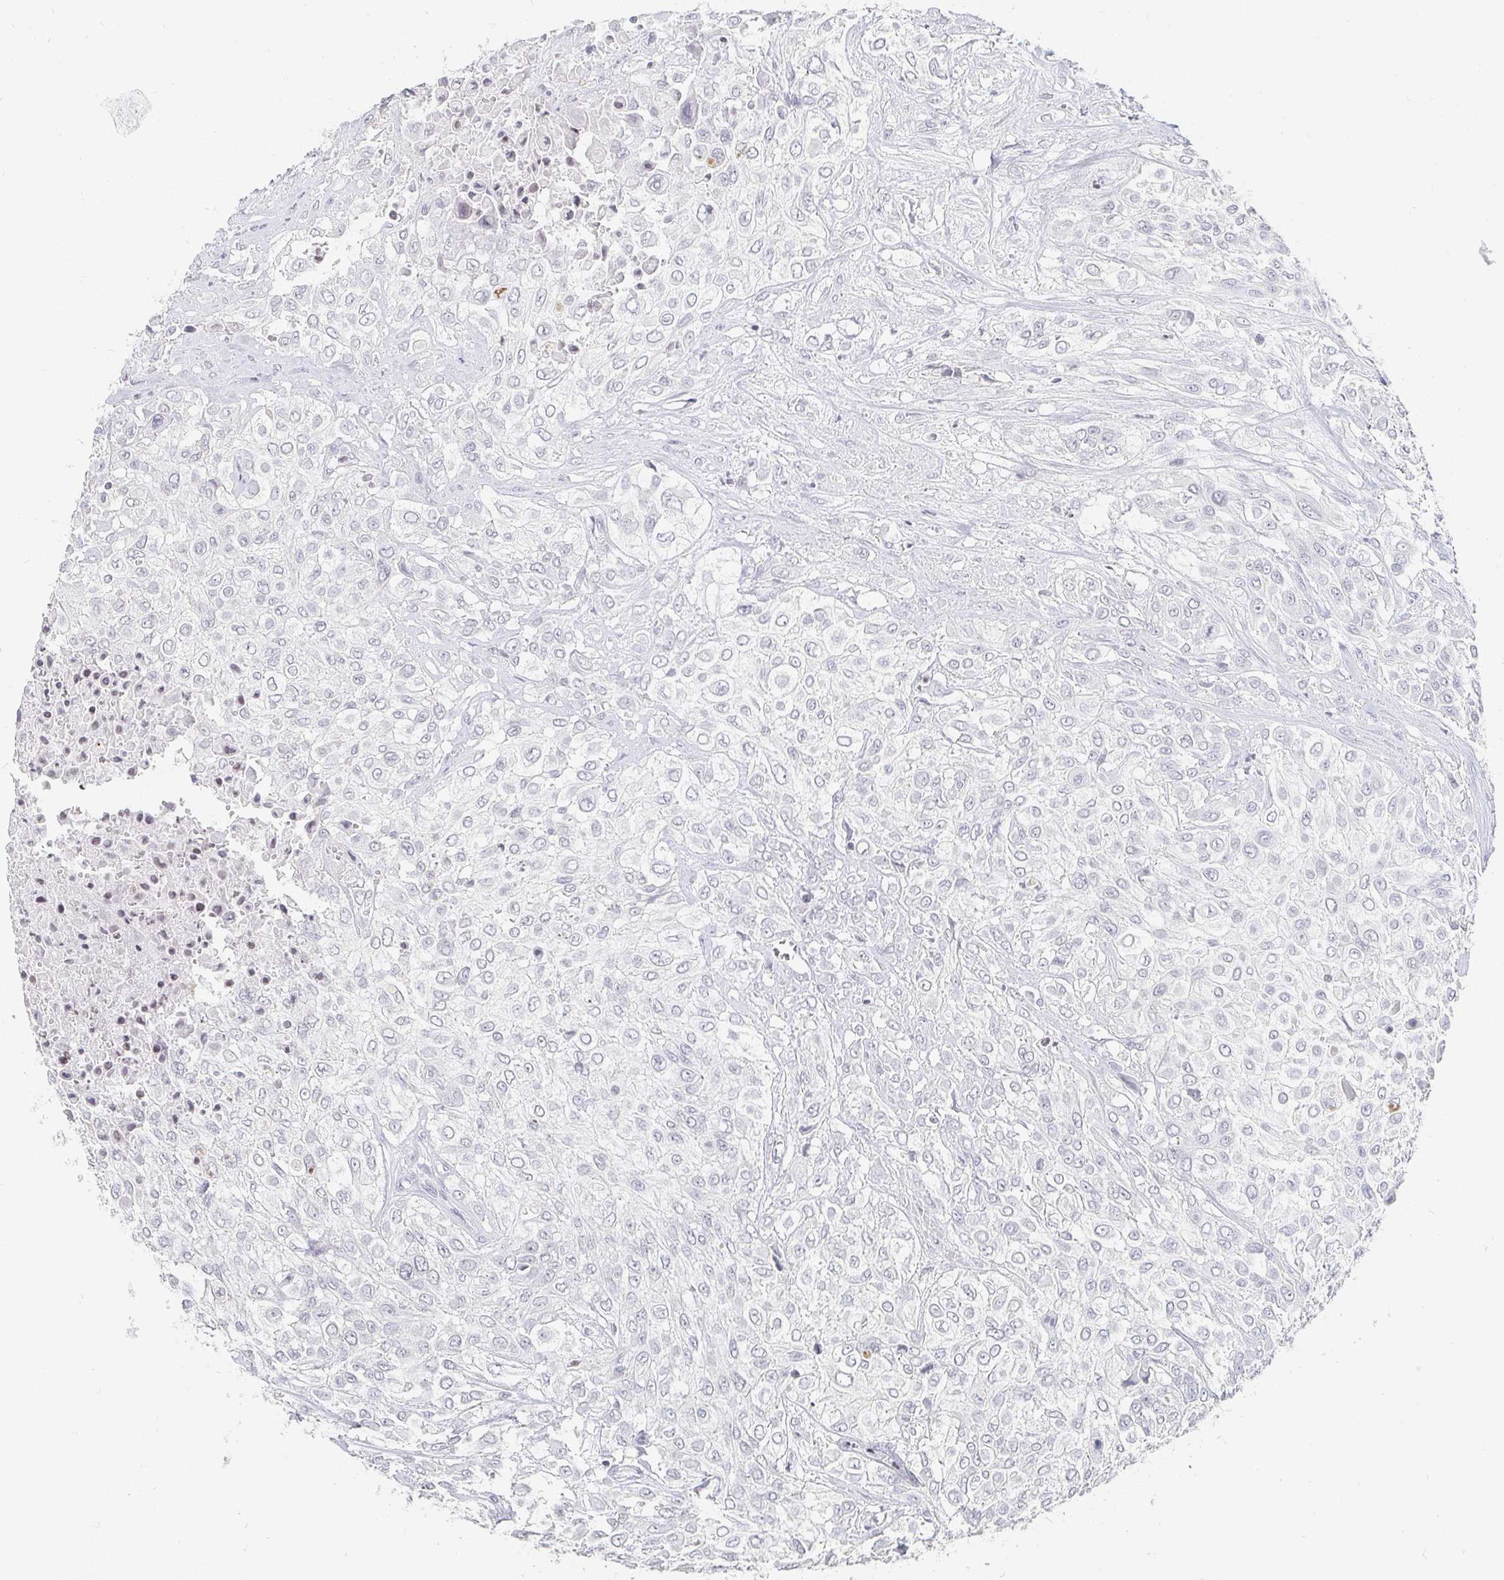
{"staining": {"intensity": "negative", "quantity": "none", "location": "none"}, "tissue": "urothelial cancer", "cell_type": "Tumor cells", "image_type": "cancer", "snomed": [{"axis": "morphology", "description": "Urothelial carcinoma, High grade"}, {"axis": "topography", "description": "Urinary bladder"}], "caption": "DAB (3,3'-diaminobenzidine) immunohistochemical staining of human urothelial cancer exhibits no significant staining in tumor cells.", "gene": "NME9", "patient": {"sex": "male", "age": 57}}